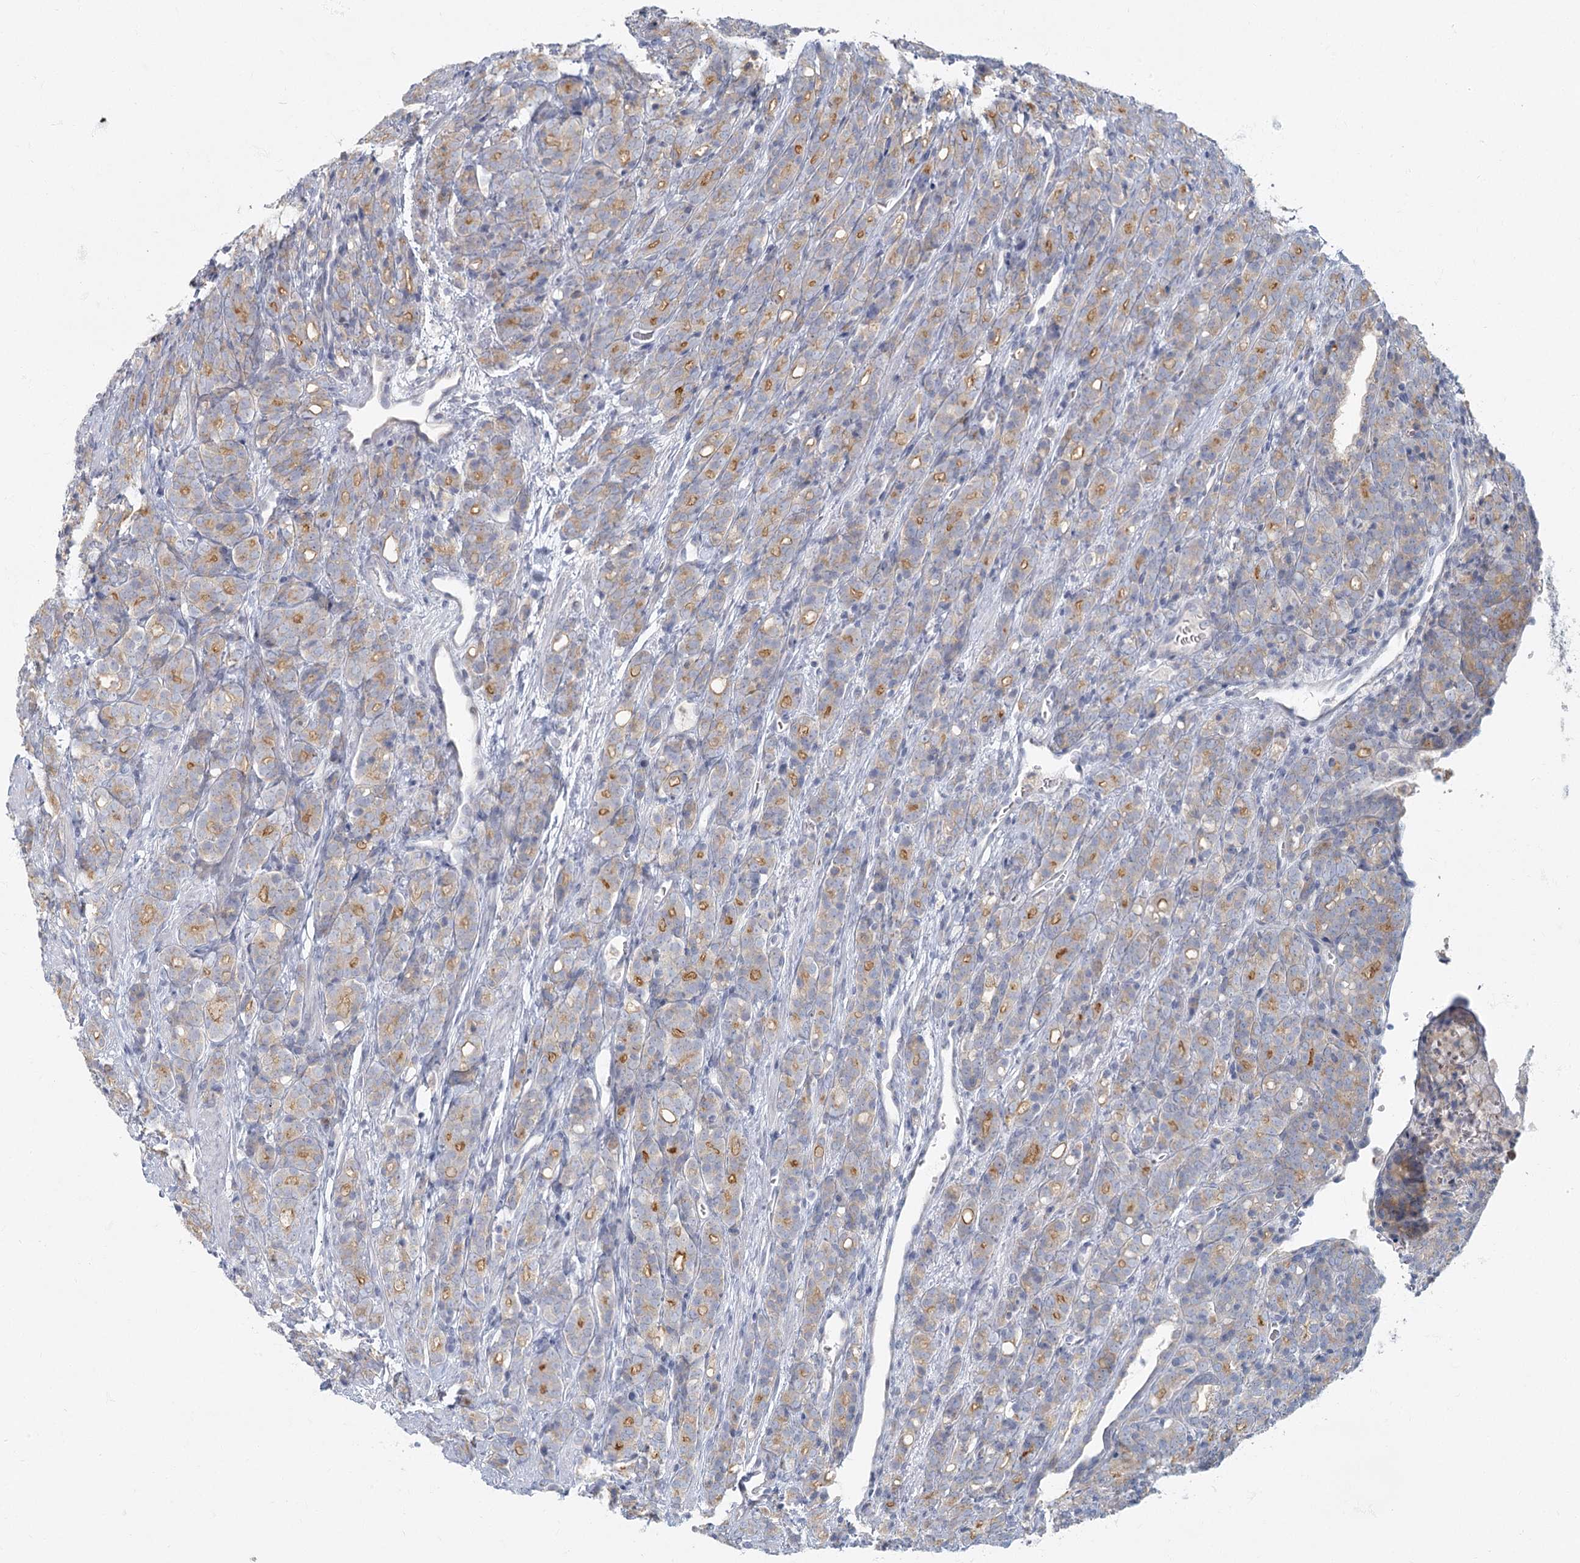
{"staining": {"intensity": "moderate", "quantity": "<25%", "location": "cytoplasmic/membranous"}, "tissue": "prostate cancer", "cell_type": "Tumor cells", "image_type": "cancer", "snomed": [{"axis": "morphology", "description": "Adenocarcinoma, High grade"}, {"axis": "topography", "description": "Prostate"}], "caption": "The immunohistochemical stain highlights moderate cytoplasmic/membranous expression in tumor cells of prostate high-grade adenocarcinoma tissue. (DAB IHC with brightfield microscopy, high magnification).", "gene": "FAM110C", "patient": {"sex": "male", "age": 62}}